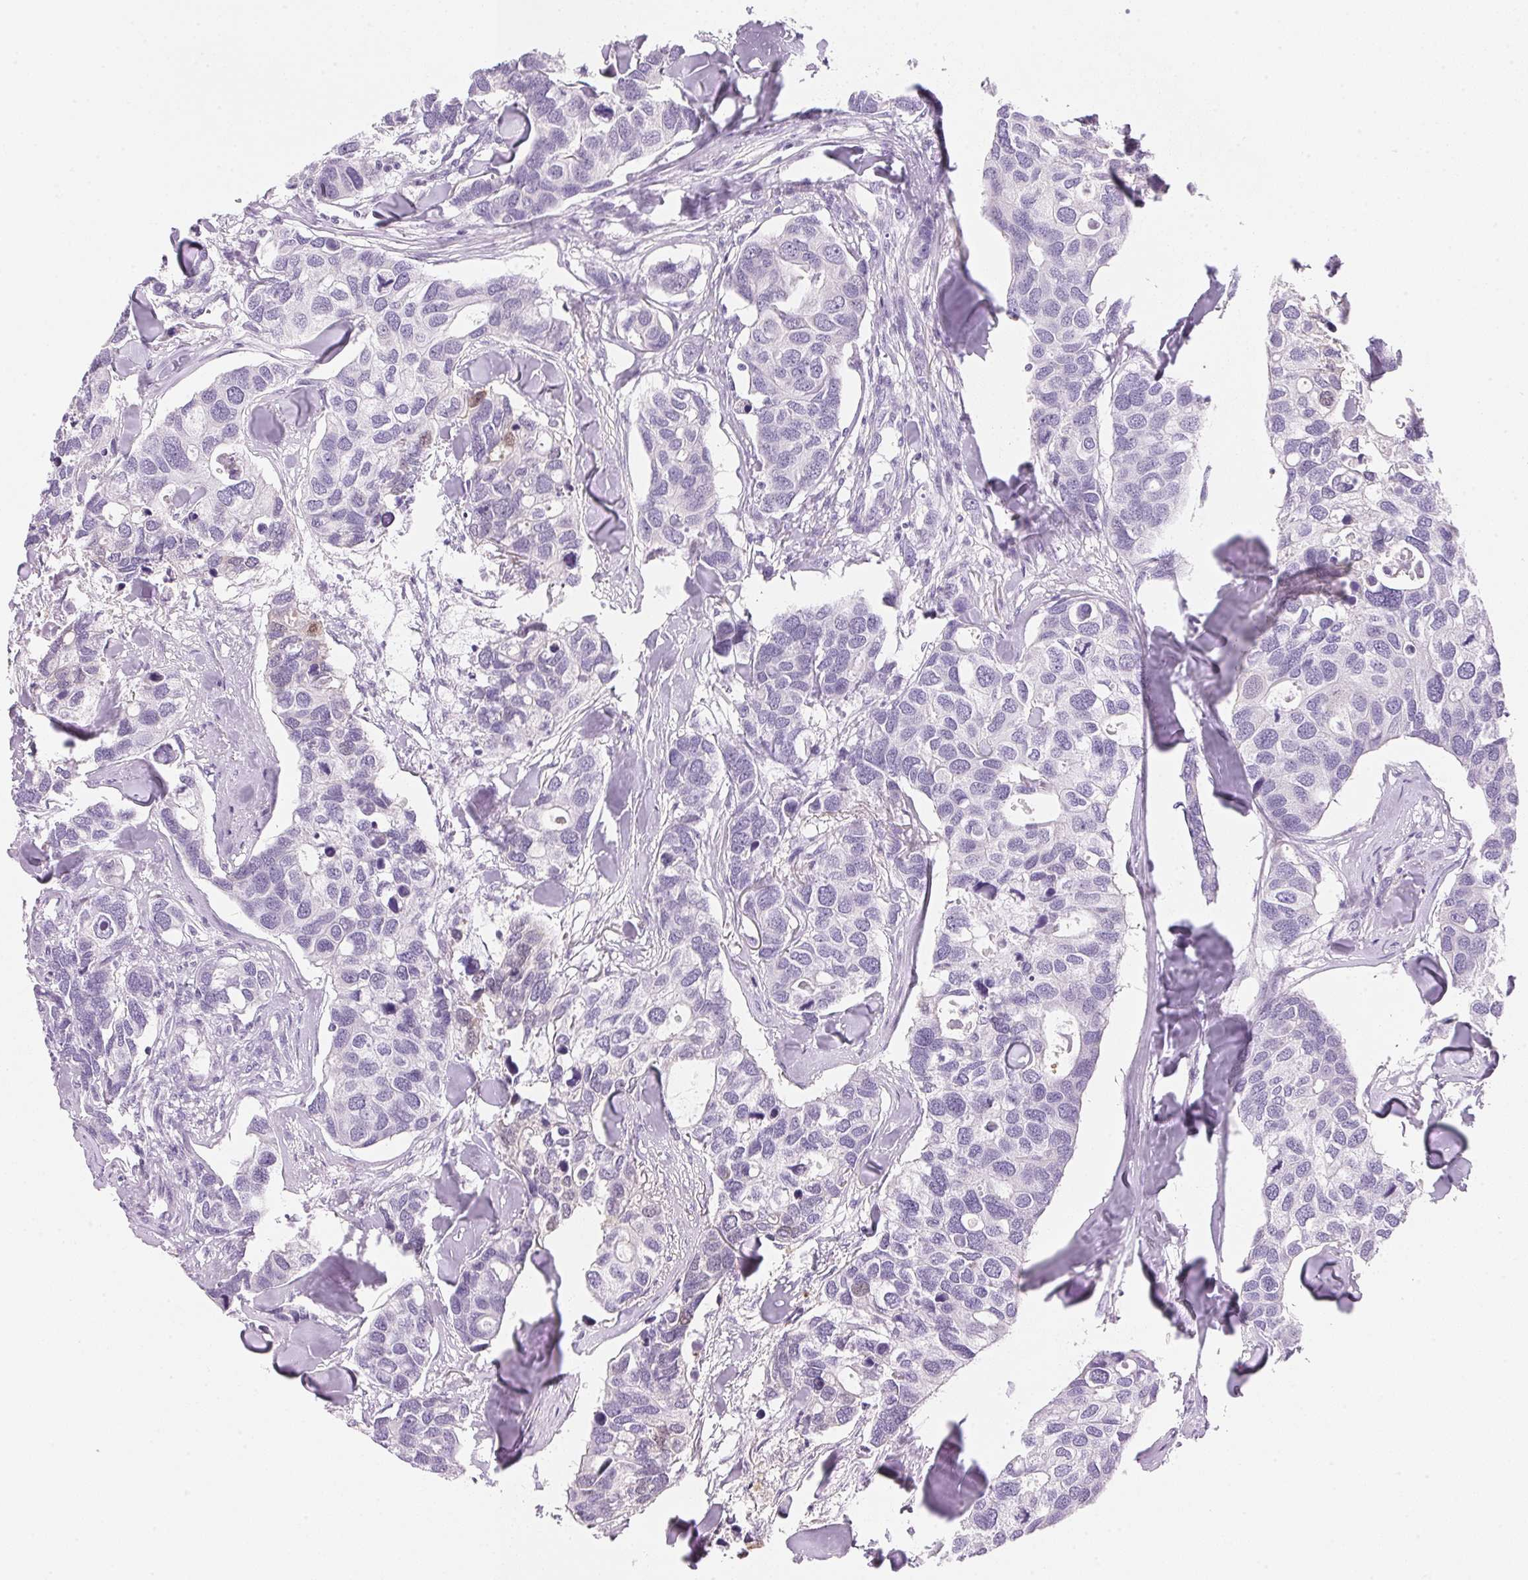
{"staining": {"intensity": "negative", "quantity": "none", "location": "none"}, "tissue": "breast cancer", "cell_type": "Tumor cells", "image_type": "cancer", "snomed": [{"axis": "morphology", "description": "Duct carcinoma"}, {"axis": "topography", "description": "Breast"}], "caption": "Breast cancer (infiltrating ductal carcinoma) stained for a protein using IHC demonstrates no positivity tumor cells.", "gene": "CYP11B1", "patient": {"sex": "female", "age": 83}}